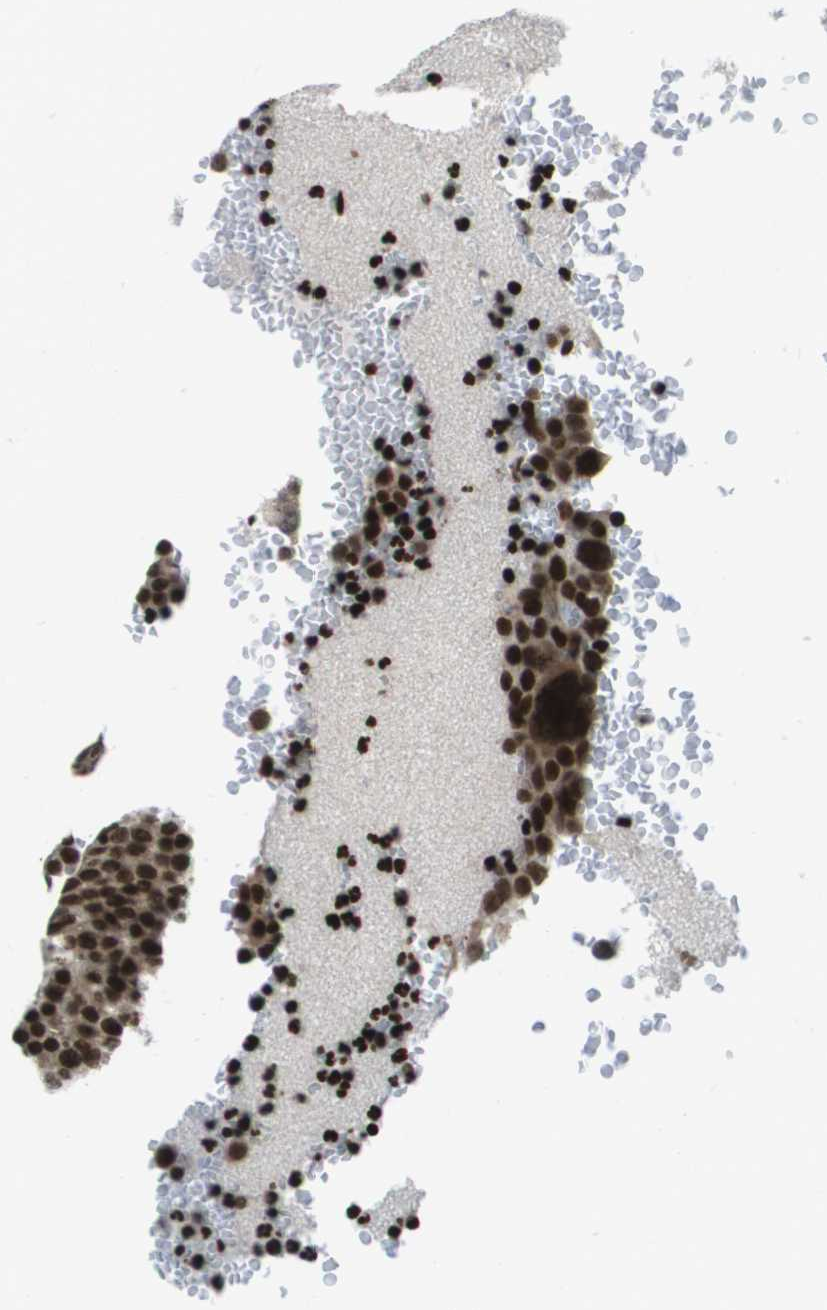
{"staining": {"intensity": "strong", "quantity": ">75%", "location": "cytoplasmic/membranous,nuclear"}, "tissue": "testis cancer", "cell_type": "Tumor cells", "image_type": "cancer", "snomed": [{"axis": "morphology", "description": "Seminoma, NOS"}, {"axis": "topography", "description": "Testis"}], "caption": "A brown stain shows strong cytoplasmic/membranous and nuclear expression of a protein in human seminoma (testis) tumor cells.", "gene": "GLYR1", "patient": {"sex": "male", "age": 71}}